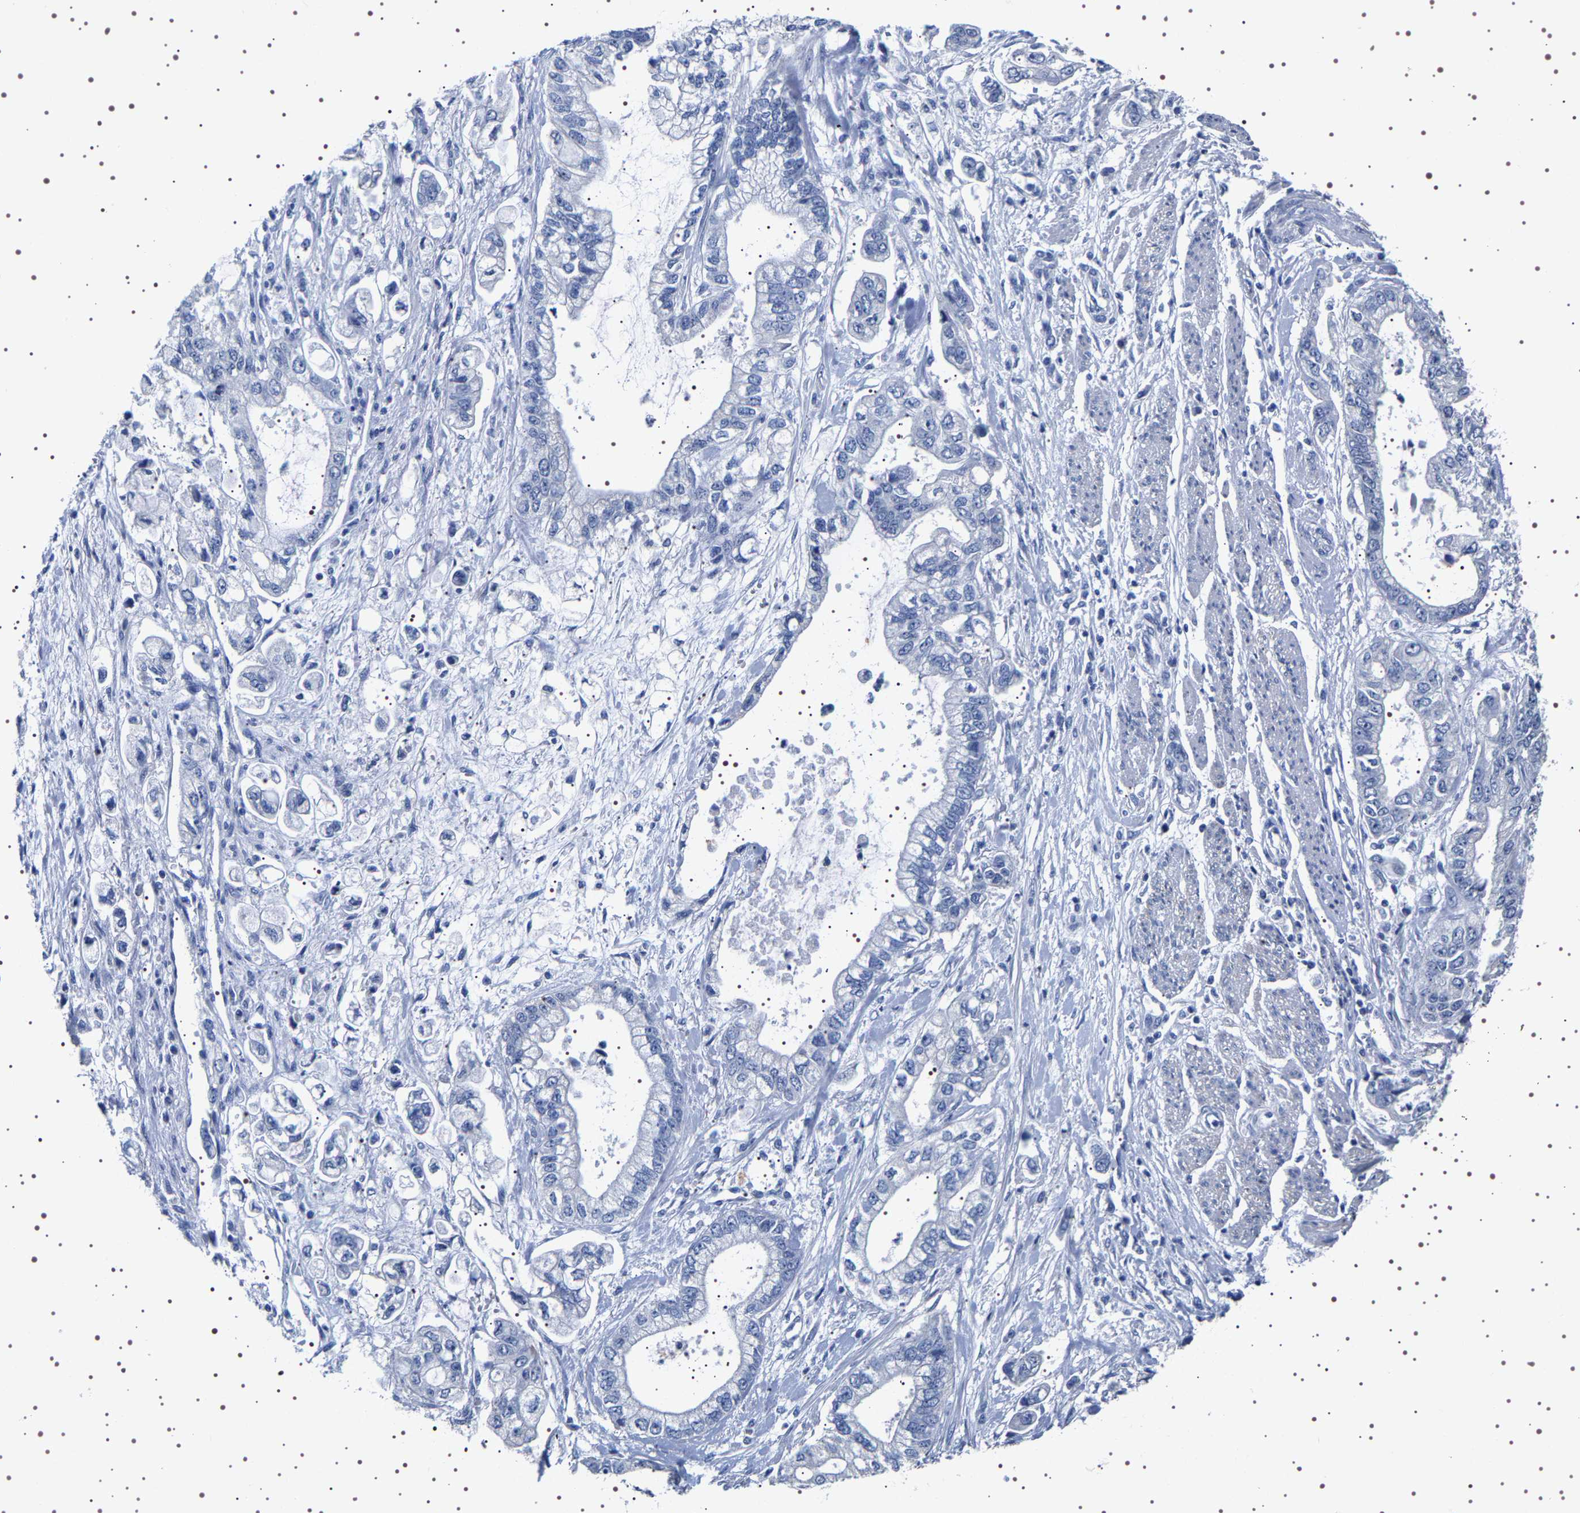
{"staining": {"intensity": "negative", "quantity": "none", "location": "none"}, "tissue": "stomach cancer", "cell_type": "Tumor cells", "image_type": "cancer", "snomed": [{"axis": "morphology", "description": "Normal tissue, NOS"}, {"axis": "morphology", "description": "Adenocarcinoma, NOS"}, {"axis": "topography", "description": "Stomach"}], "caption": "An IHC image of stomach cancer is shown. There is no staining in tumor cells of stomach cancer.", "gene": "UBQLN3", "patient": {"sex": "male", "age": 62}}